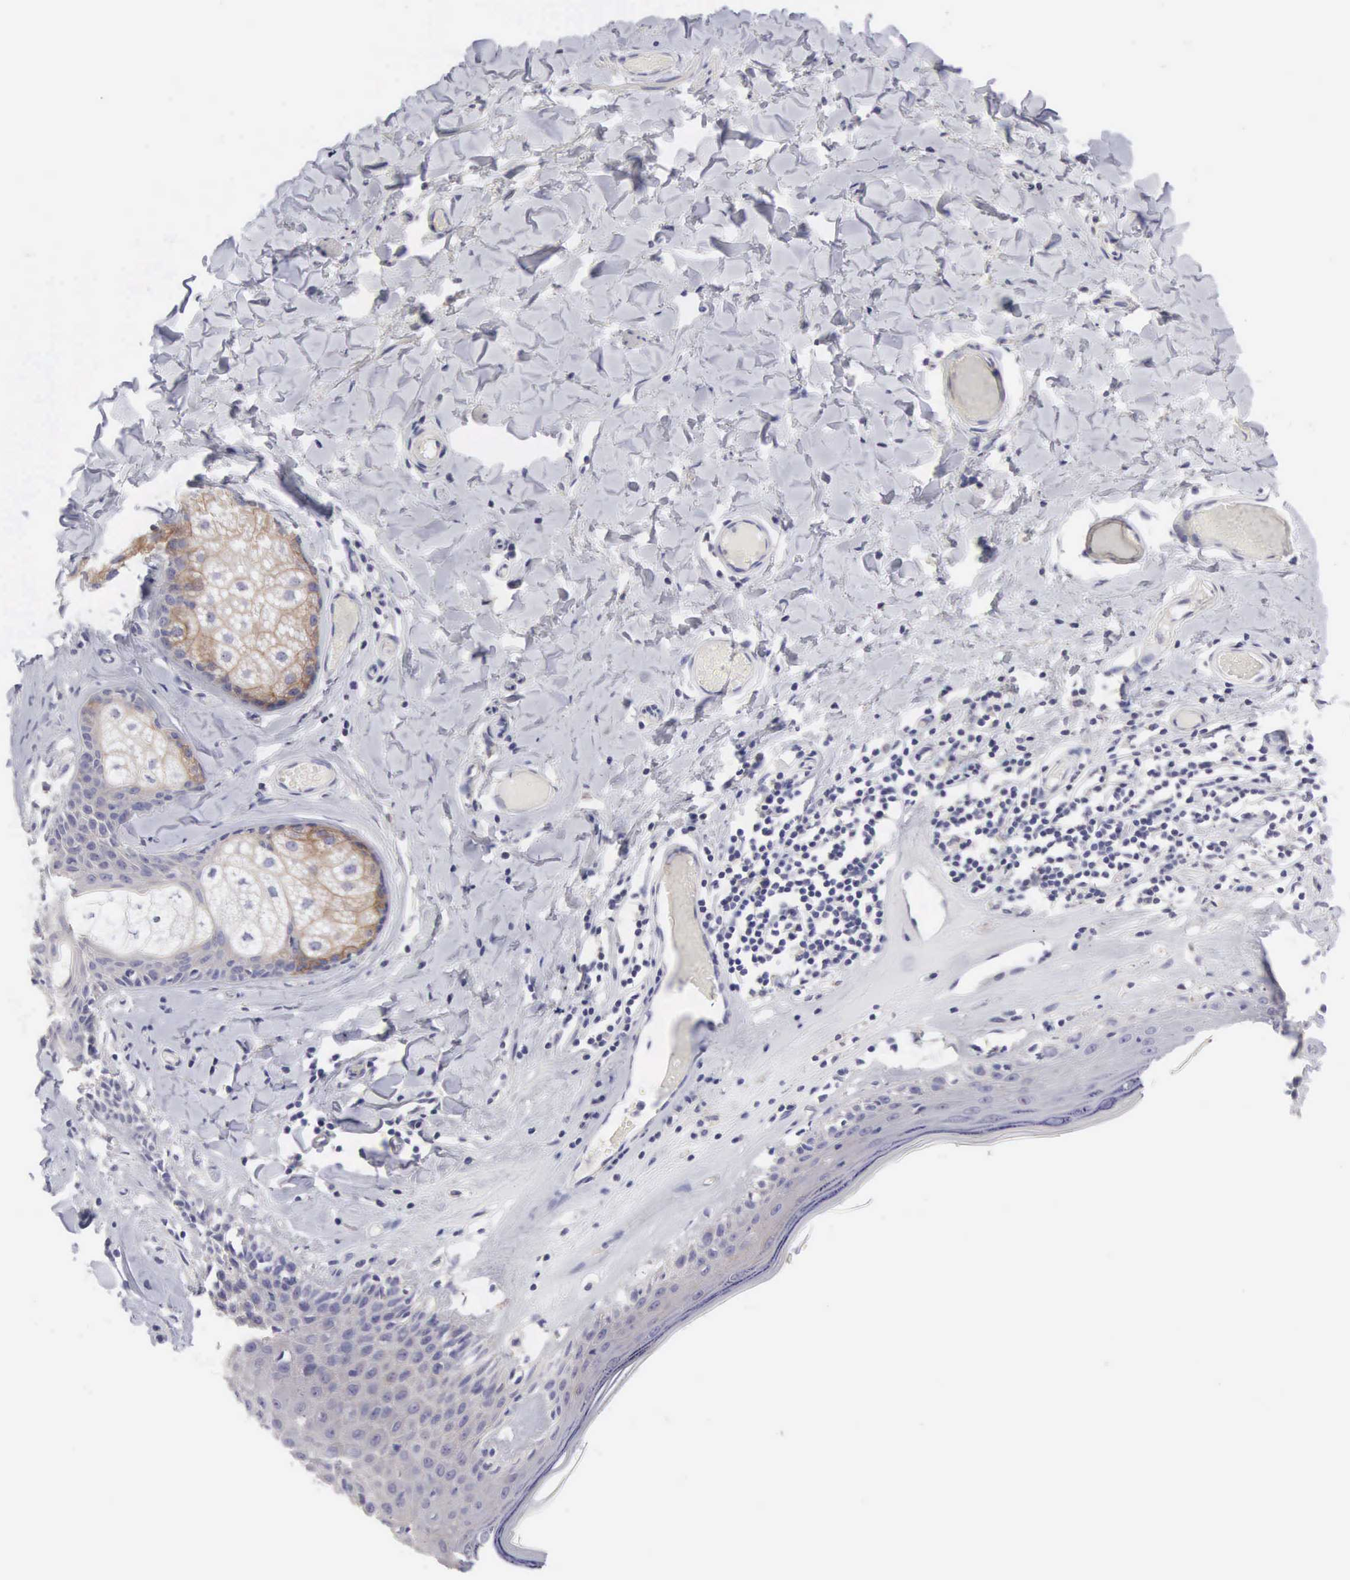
{"staining": {"intensity": "weak", "quantity": "<25%", "location": "cytoplasmic/membranous"}, "tissue": "skin", "cell_type": "Epidermal cells", "image_type": "normal", "snomed": [{"axis": "morphology", "description": "Normal tissue, NOS"}, {"axis": "topography", "description": "Vascular tissue"}, {"axis": "topography", "description": "Vulva"}, {"axis": "topography", "description": "Peripheral nerve tissue"}], "caption": "This is an immunohistochemistry (IHC) image of unremarkable human skin. There is no staining in epidermal cells.", "gene": "SLITRK4", "patient": {"sex": "female", "age": 86}}